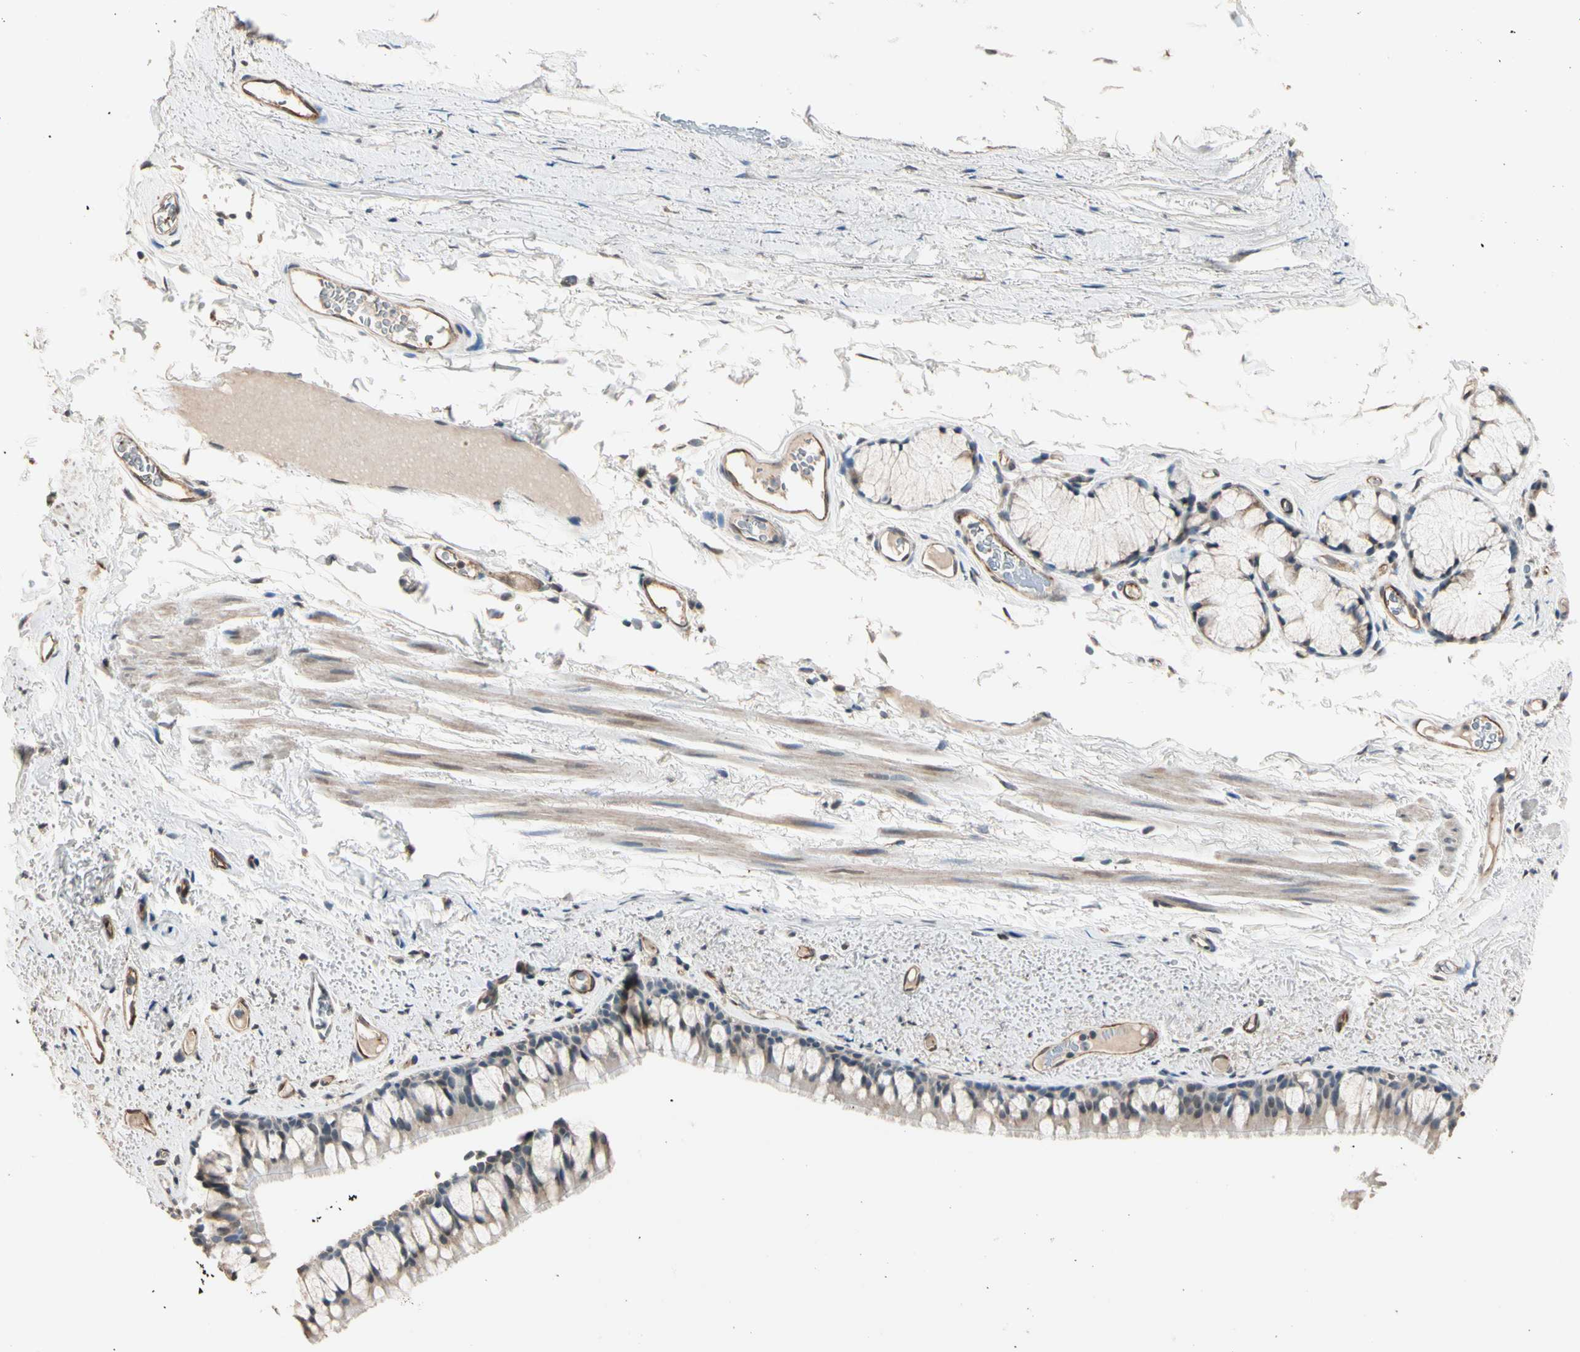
{"staining": {"intensity": "weak", "quantity": ">75%", "location": "cytoplasmic/membranous"}, "tissue": "bronchus", "cell_type": "Respiratory epithelial cells", "image_type": "normal", "snomed": [{"axis": "morphology", "description": "Normal tissue, NOS"}, {"axis": "topography", "description": "Bronchus"}], "caption": "Immunohistochemistry photomicrograph of normal bronchus stained for a protein (brown), which reveals low levels of weak cytoplasmic/membranous expression in approximately >75% of respiratory epithelial cells.", "gene": "TASOR", "patient": {"sex": "female", "age": 73}}